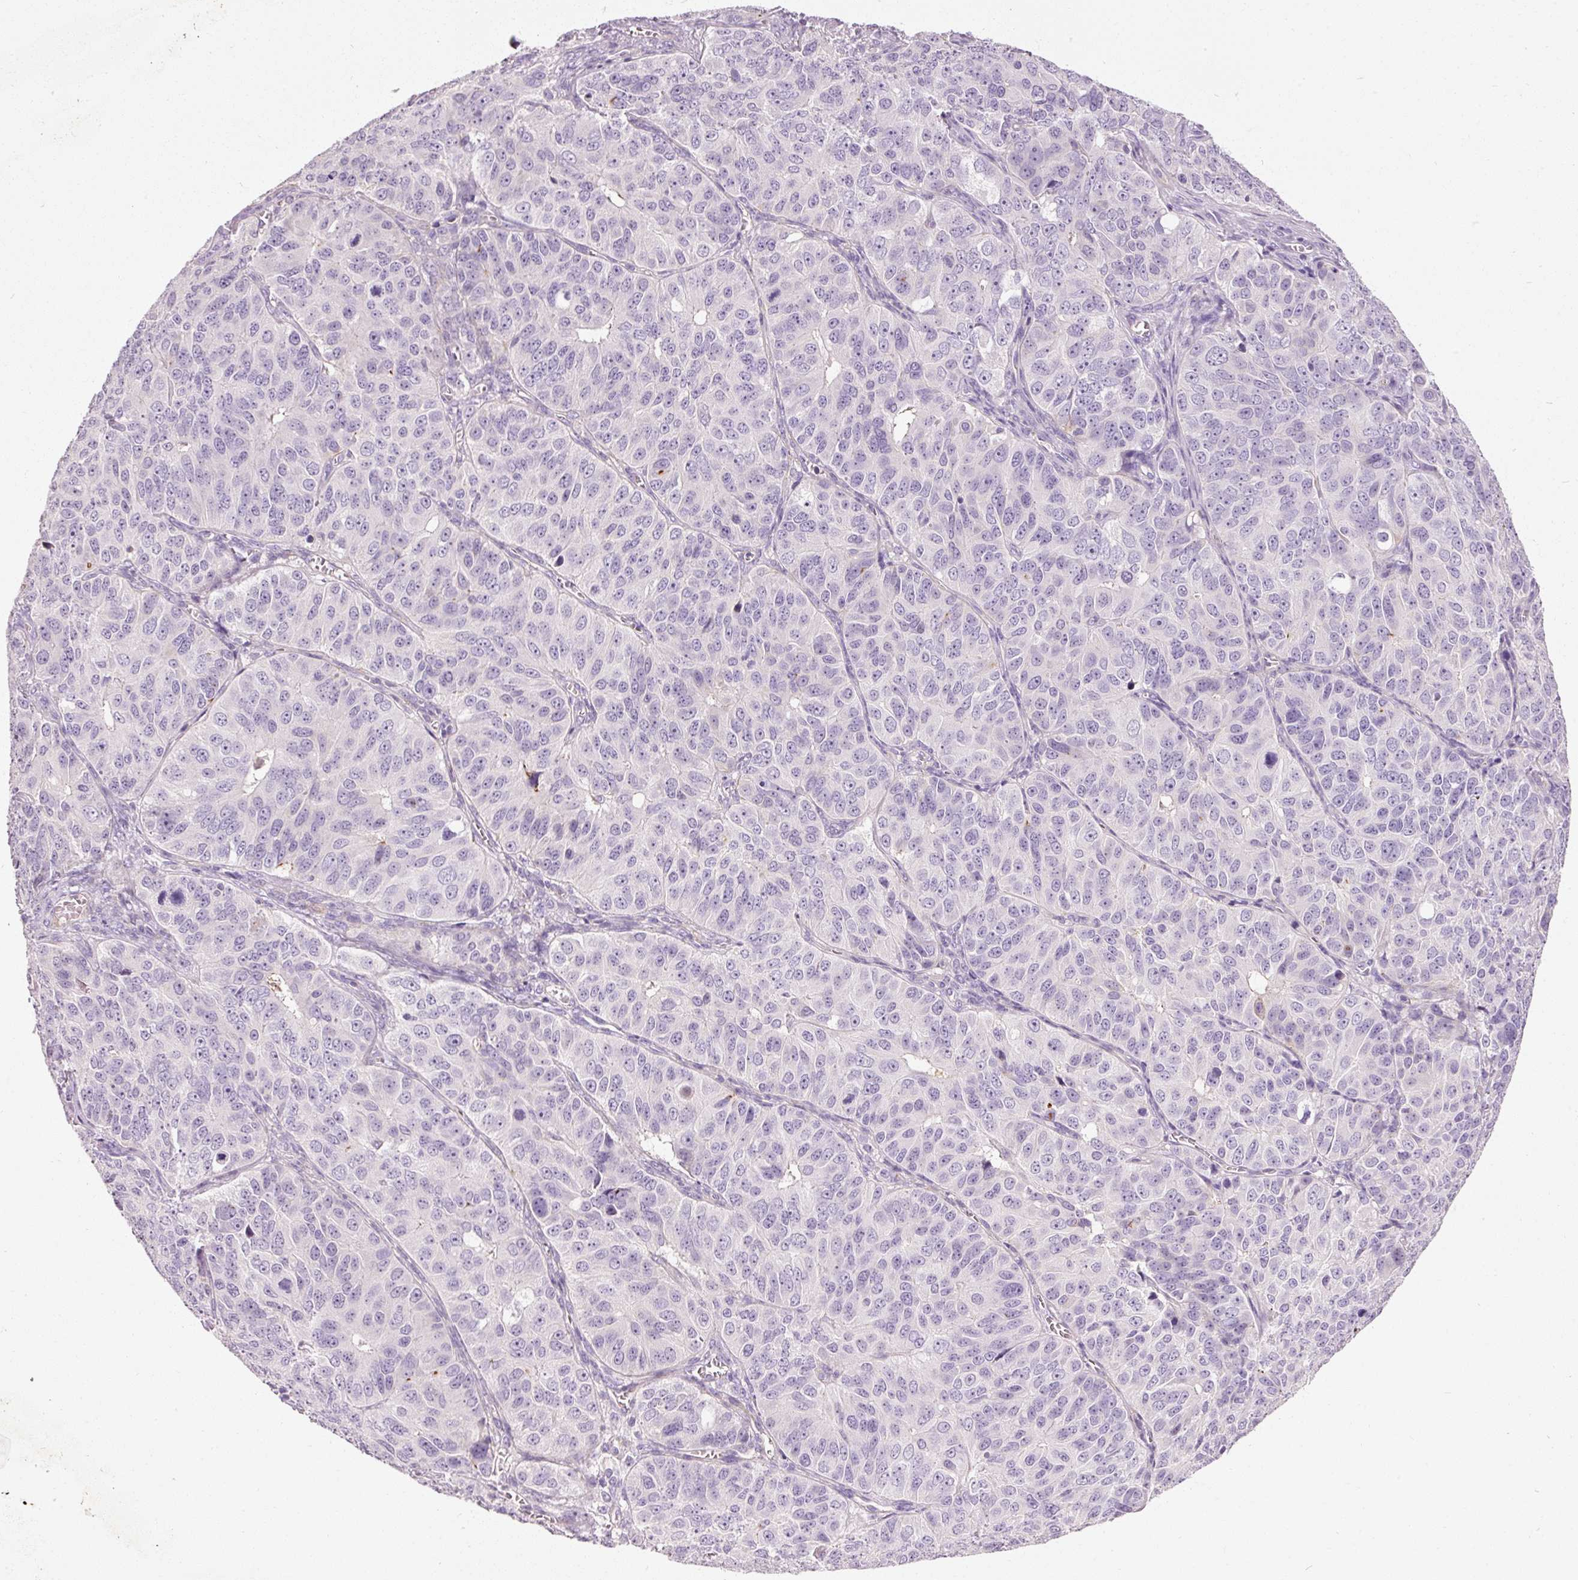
{"staining": {"intensity": "negative", "quantity": "none", "location": "none"}, "tissue": "ovarian cancer", "cell_type": "Tumor cells", "image_type": "cancer", "snomed": [{"axis": "morphology", "description": "Carcinoma, endometroid"}, {"axis": "topography", "description": "Ovary"}], "caption": "IHC of human ovarian endometroid carcinoma reveals no expression in tumor cells.", "gene": "MUC5AC", "patient": {"sex": "female", "age": 51}}